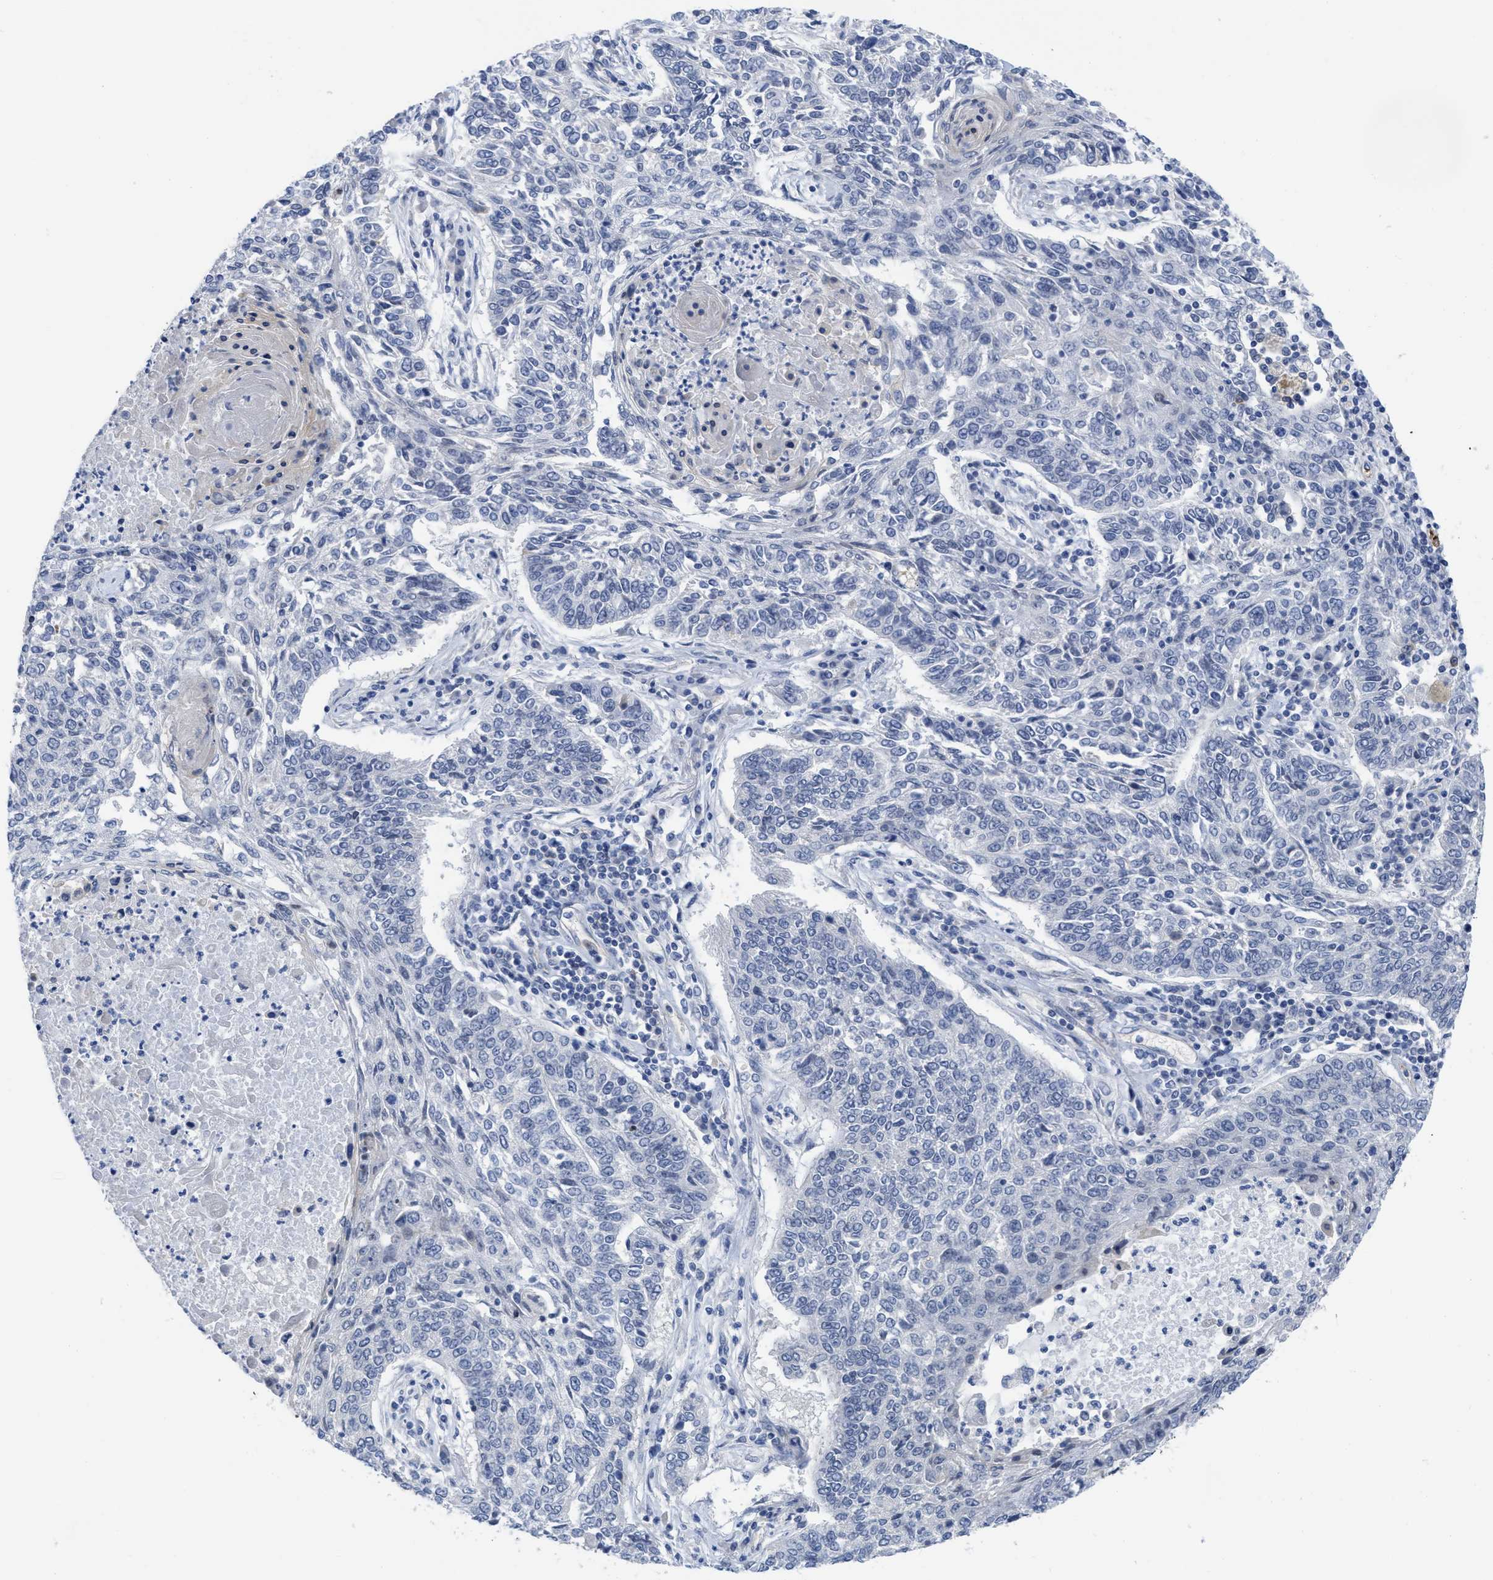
{"staining": {"intensity": "negative", "quantity": "none", "location": "none"}, "tissue": "lung cancer", "cell_type": "Tumor cells", "image_type": "cancer", "snomed": [{"axis": "morphology", "description": "Normal tissue, NOS"}, {"axis": "morphology", "description": "Squamous cell carcinoma, NOS"}, {"axis": "topography", "description": "Cartilage tissue"}, {"axis": "topography", "description": "Bronchus"}, {"axis": "topography", "description": "Lung"}], "caption": "Protein analysis of lung cancer shows no significant positivity in tumor cells.", "gene": "ACKR1", "patient": {"sex": "female", "age": 49}}